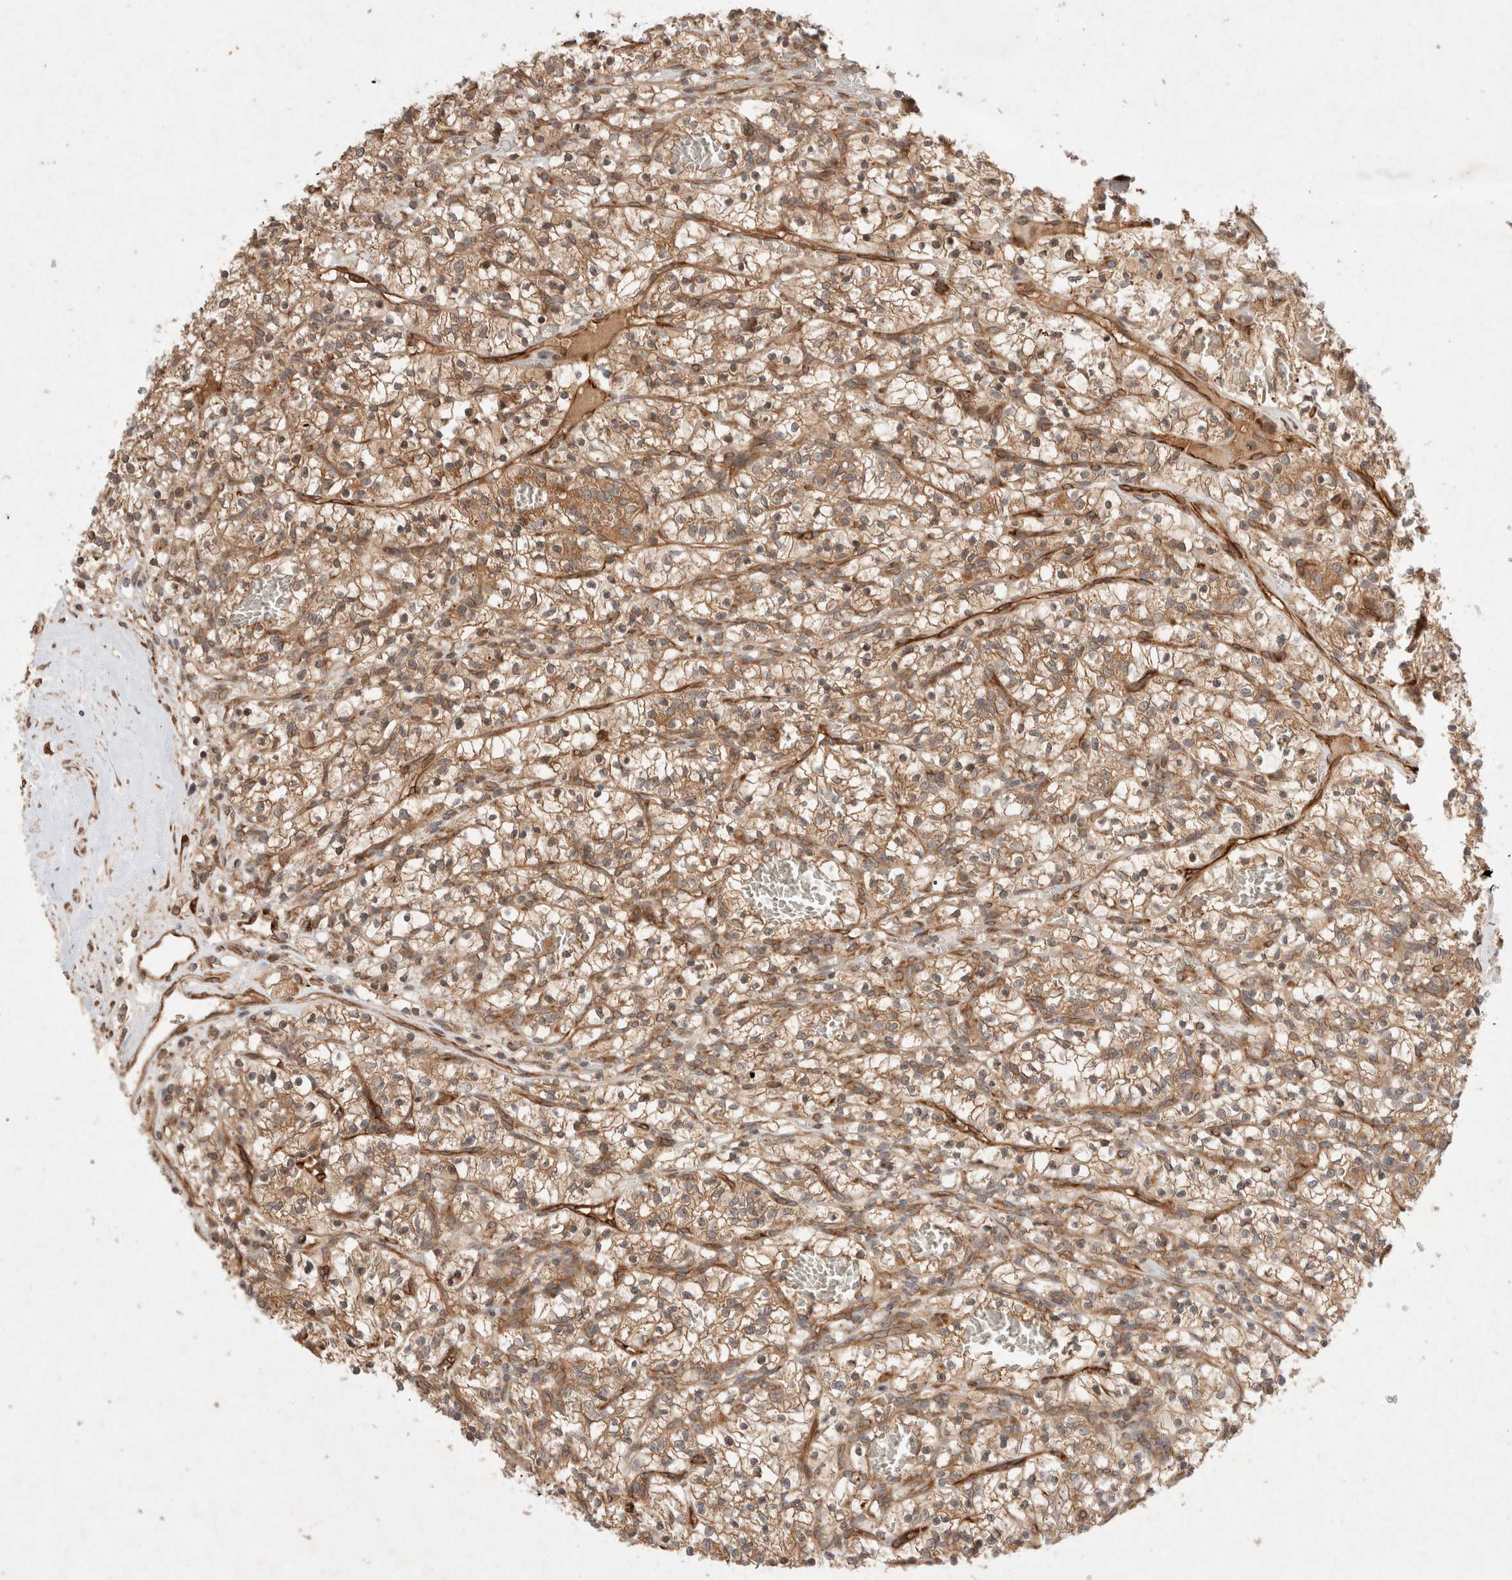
{"staining": {"intensity": "moderate", "quantity": ">75%", "location": "cytoplasmic/membranous"}, "tissue": "renal cancer", "cell_type": "Tumor cells", "image_type": "cancer", "snomed": [{"axis": "morphology", "description": "Adenocarcinoma, NOS"}, {"axis": "topography", "description": "Kidney"}], "caption": "IHC histopathology image of adenocarcinoma (renal) stained for a protein (brown), which exhibits medium levels of moderate cytoplasmic/membranous expression in about >75% of tumor cells.", "gene": "KLHL20", "patient": {"sex": "female", "age": 57}}